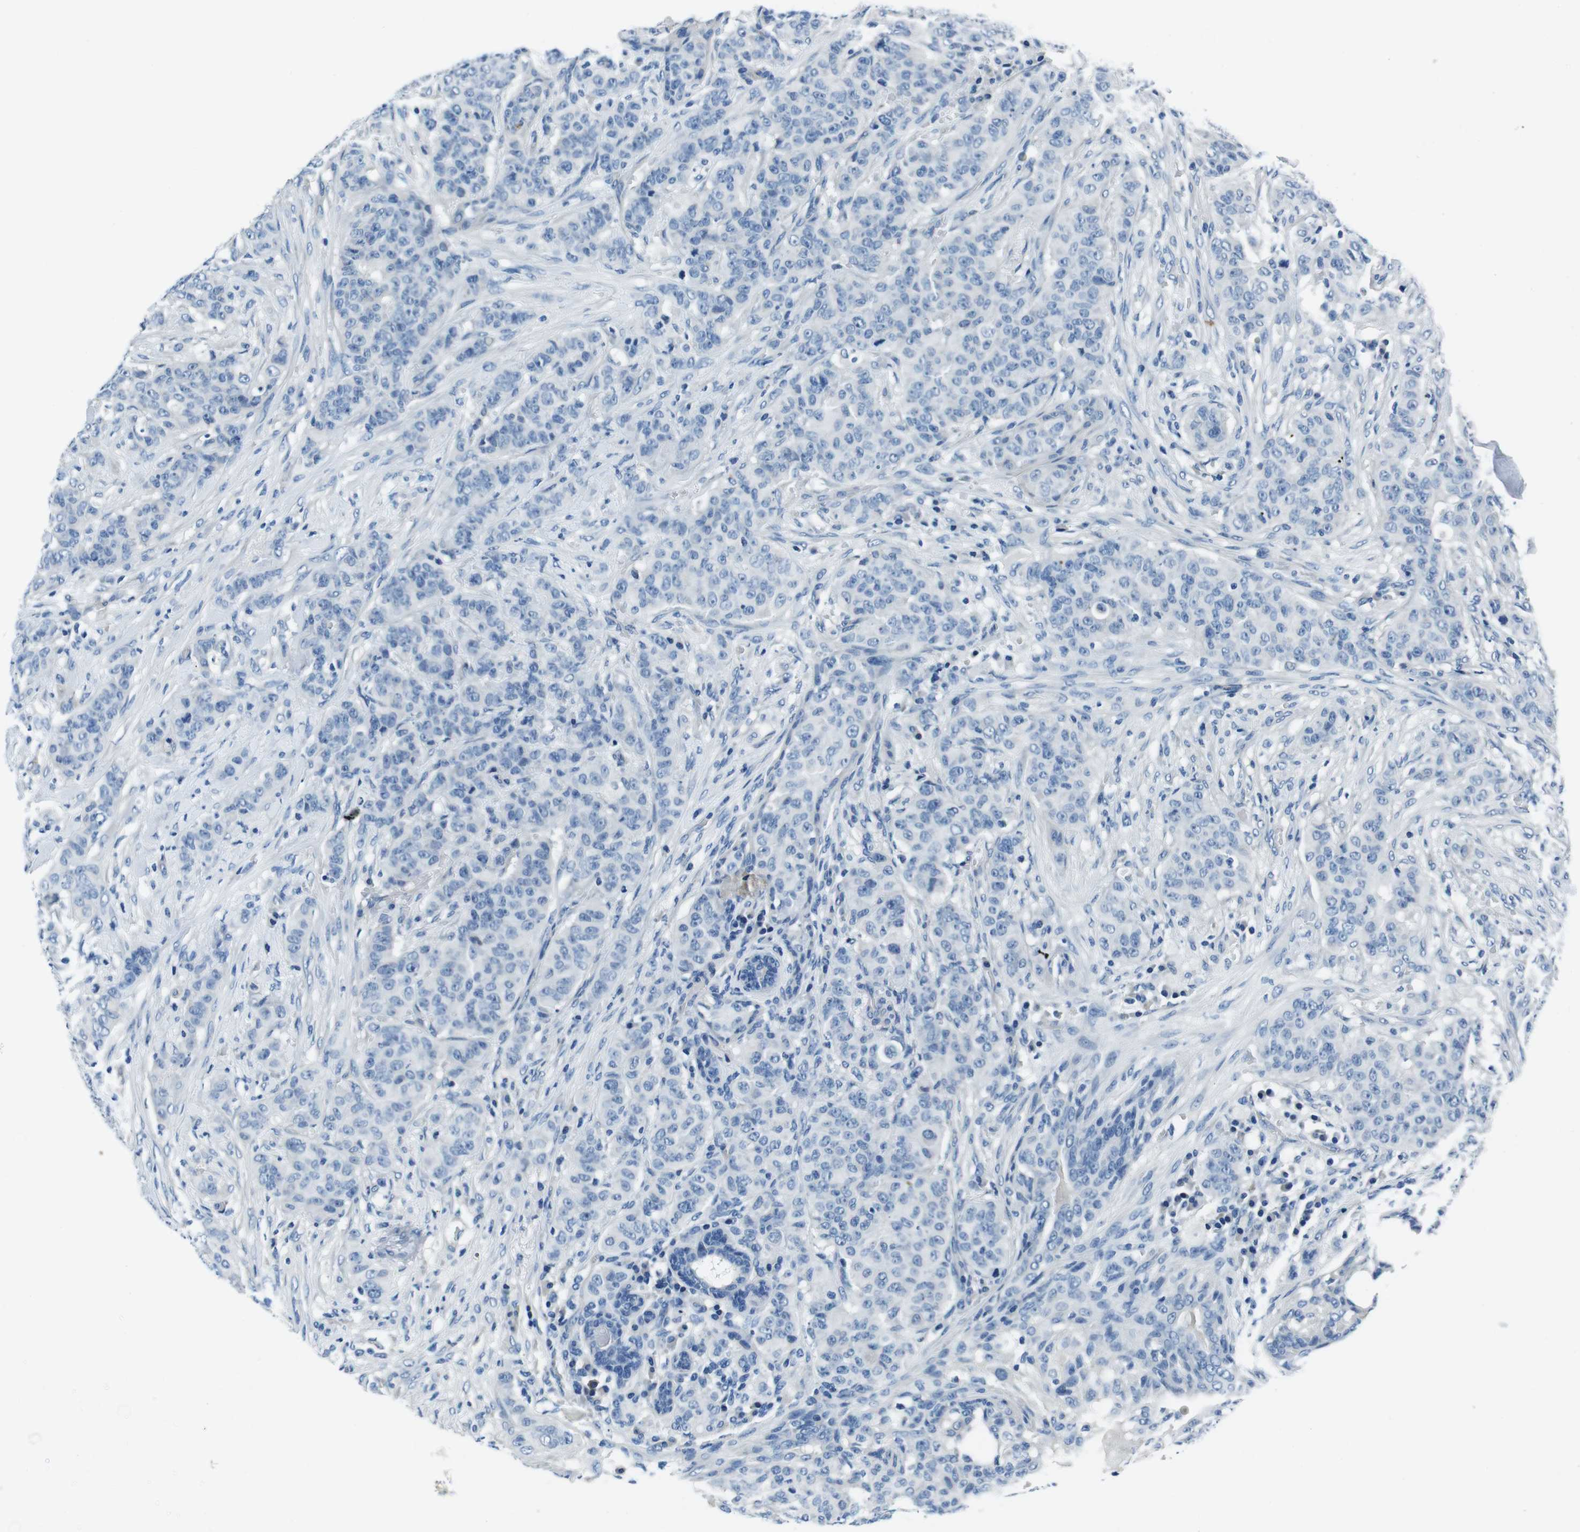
{"staining": {"intensity": "negative", "quantity": "none", "location": "none"}, "tissue": "breast cancer", "cell_type": "Tumor cells", "image_type": "cancer", "snomed": [{"axis": "morphology", "description": "Normal tissue, NOS"}, {"axis": "morphology", "description": "Duct carcinoma"}, {"axis": "topography", "description": "Breast"}], "caption": "This histopathology image is of invasive ductal carcinoma (breast) stained with immunohistochemistry (IHC) to label a protein in brown with the nuclei are counter-stained blue. There is no positivity in tumor cells.", "gene": "CASQ1", "patient": {"sex": "female", "age": 40}}